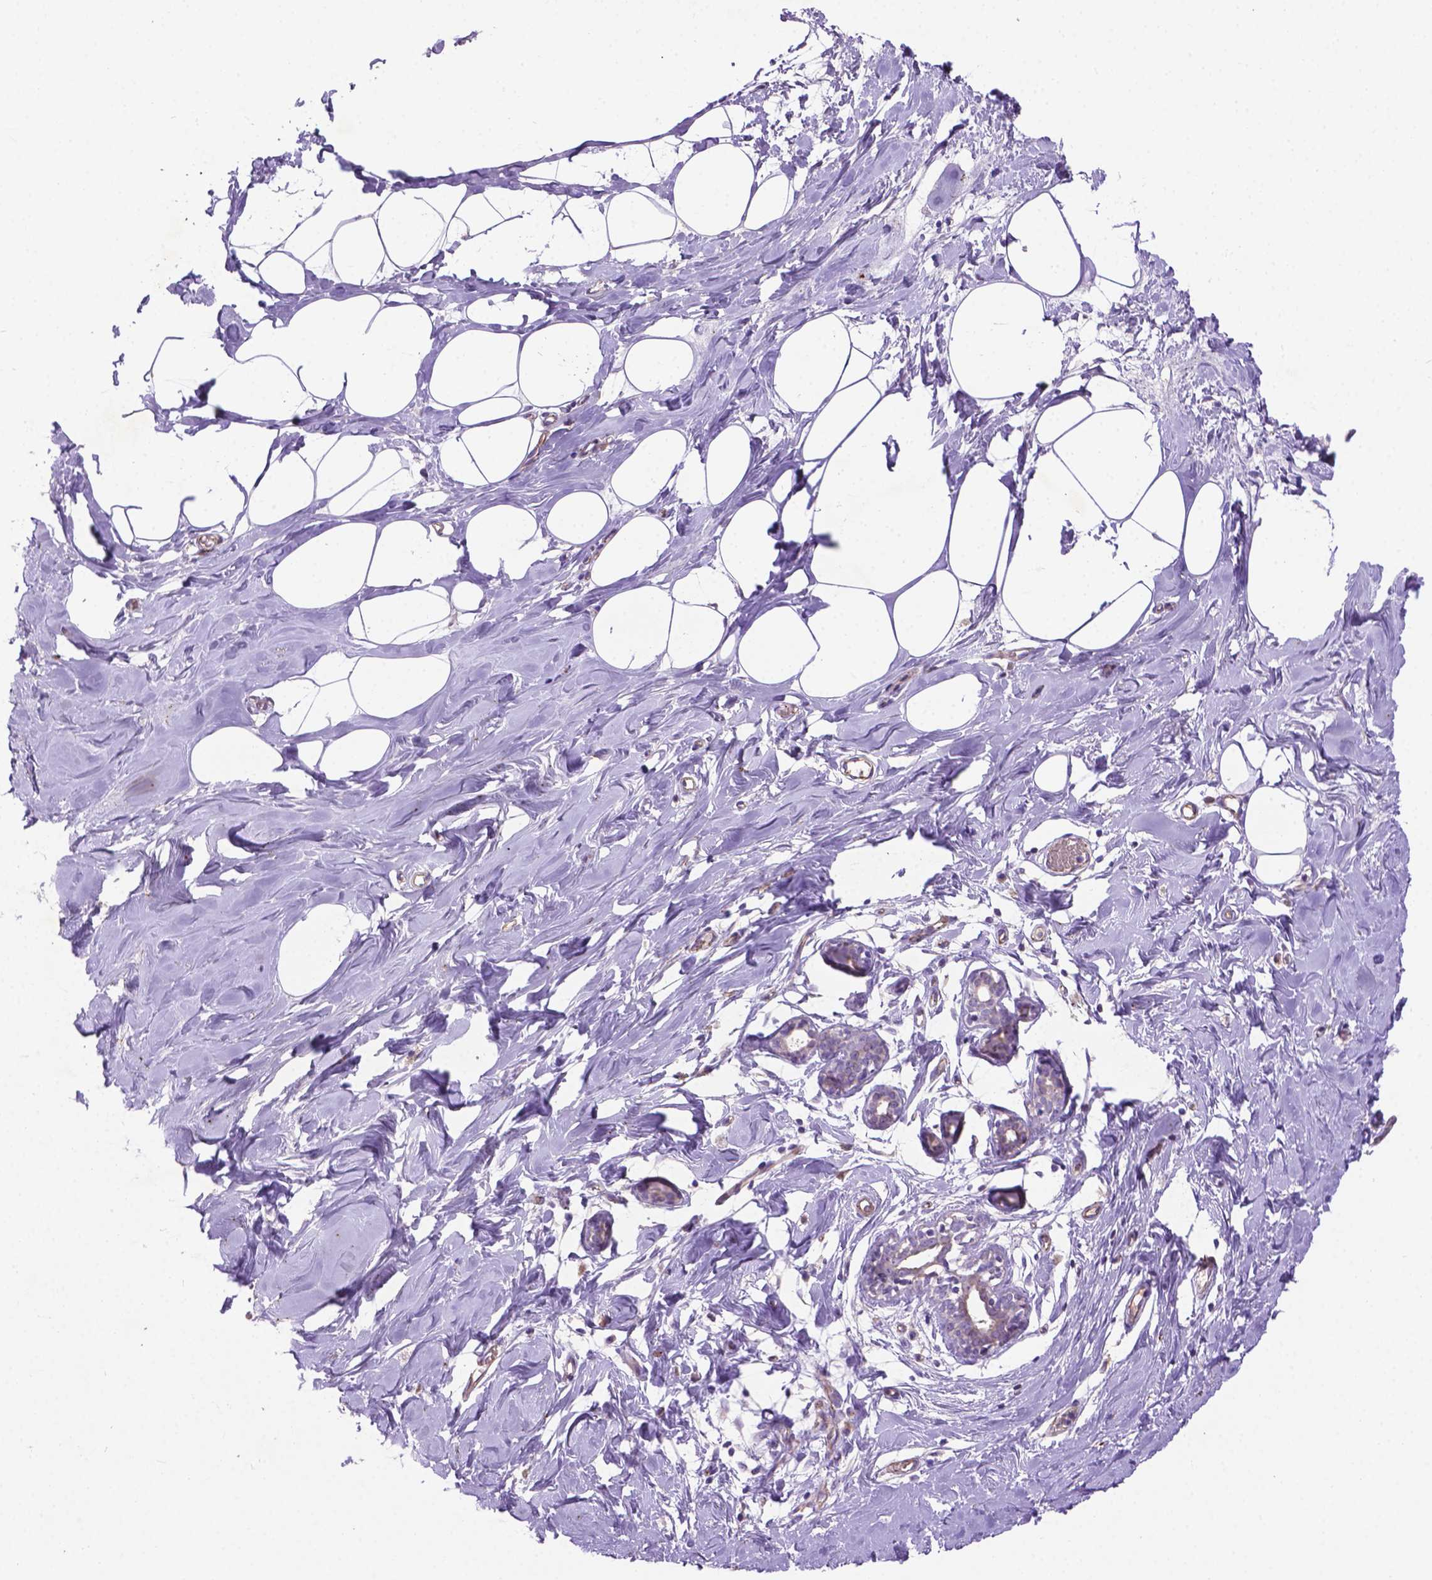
{"staining": {"intensity": "negative", "quantity": "none", "location": "none"}, "tissue": "breast", "cell_type": "Adipocytes", "image_type": "normal", "snomed": [{"axis": "morphology", "description": "Normal tissue, NOS"}, {"axis": "topography", "description": "Breast"}], "caption": "Adipocytes are negative for protein expression in benign human breast. Brightfield microscopy of immunohistochemistry stained with DAB (3,3'-diaminobenzidine) (brown) and hematoxylin (blue), captured at high magnification.", "gene": "CCER2", "patient": {"sex": "female", "age": 27}}